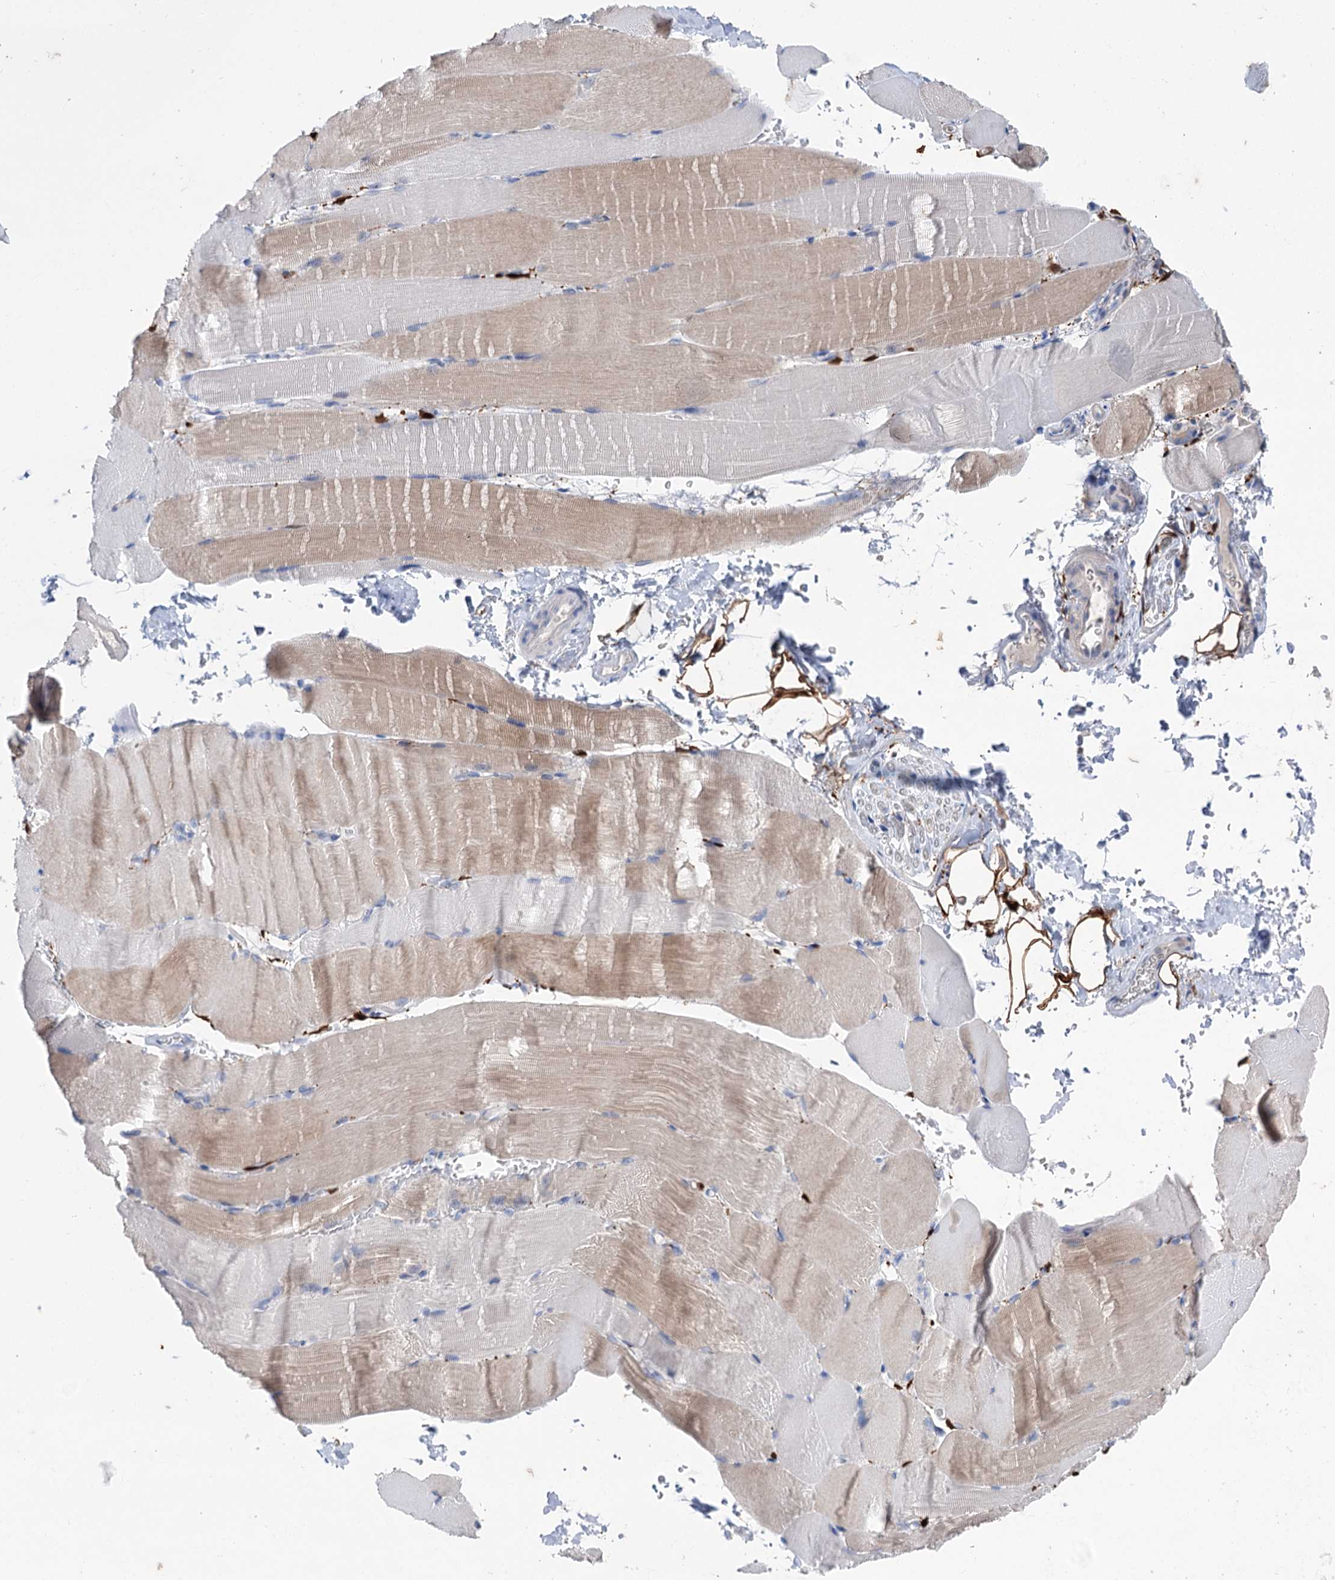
{"staining": {"intensity": "weak", "quantity": "25%-75%", "location": "cytoplasmic/membranous"}, "tissue": "skeletal muscle", "cell_type": "Myocytes", "image_type": "normal", "snomed": [{"axis": "morphology", "description": "Normal tissue, NOS"}, {"axis": "topography", "description": "Skeletal muscle"}, {"axis": "topography", "description": "Parathyroid gland"}], "caption": "The photomicrograph displays immunohistochemical staining of benign skeletal muscle. There is weak cytoplasmic/membranous staining is appreciated in about 25%-75% of myocytes.", "gene": "LYZL4", "patient": {"sex": "female", "age": 37}}